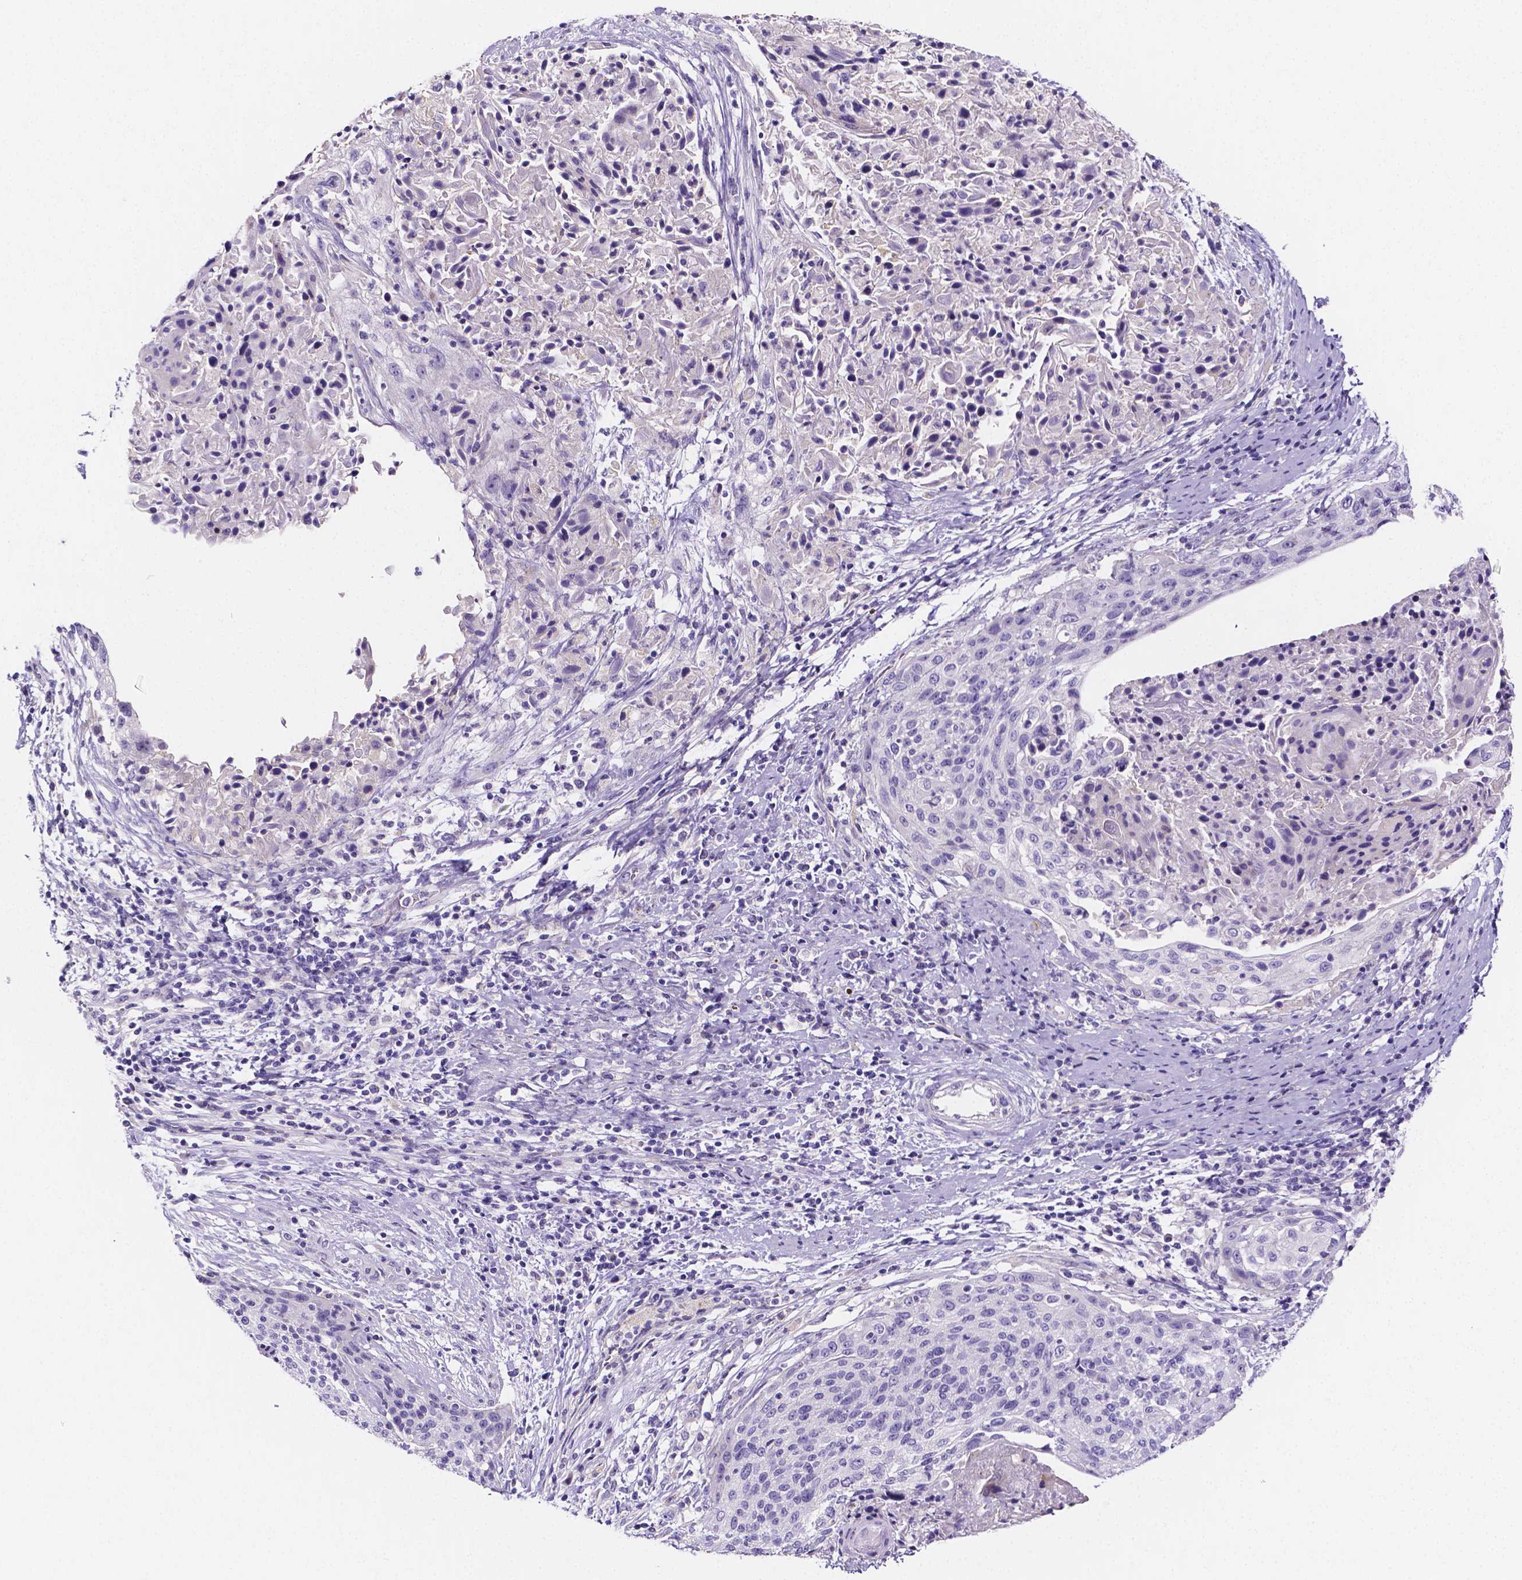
{"staining": {"intensity": "negative", "quantity": "none", "location": "none"}, "tissue": "breast cancer", "cell_type": "Tumor cells", "image_type": "cancer", "snomed": [{"axis": "morphology", "description": "Duct carcinoma"}, {"axis": "topography", "description": "Breast"}], "caption": "Micrograph shows no protein staining in tumor cells of intraductal carcinoma (breast) tissue.", "gene": "NRGN", "patient": {"sex": "female", "age": 54}}